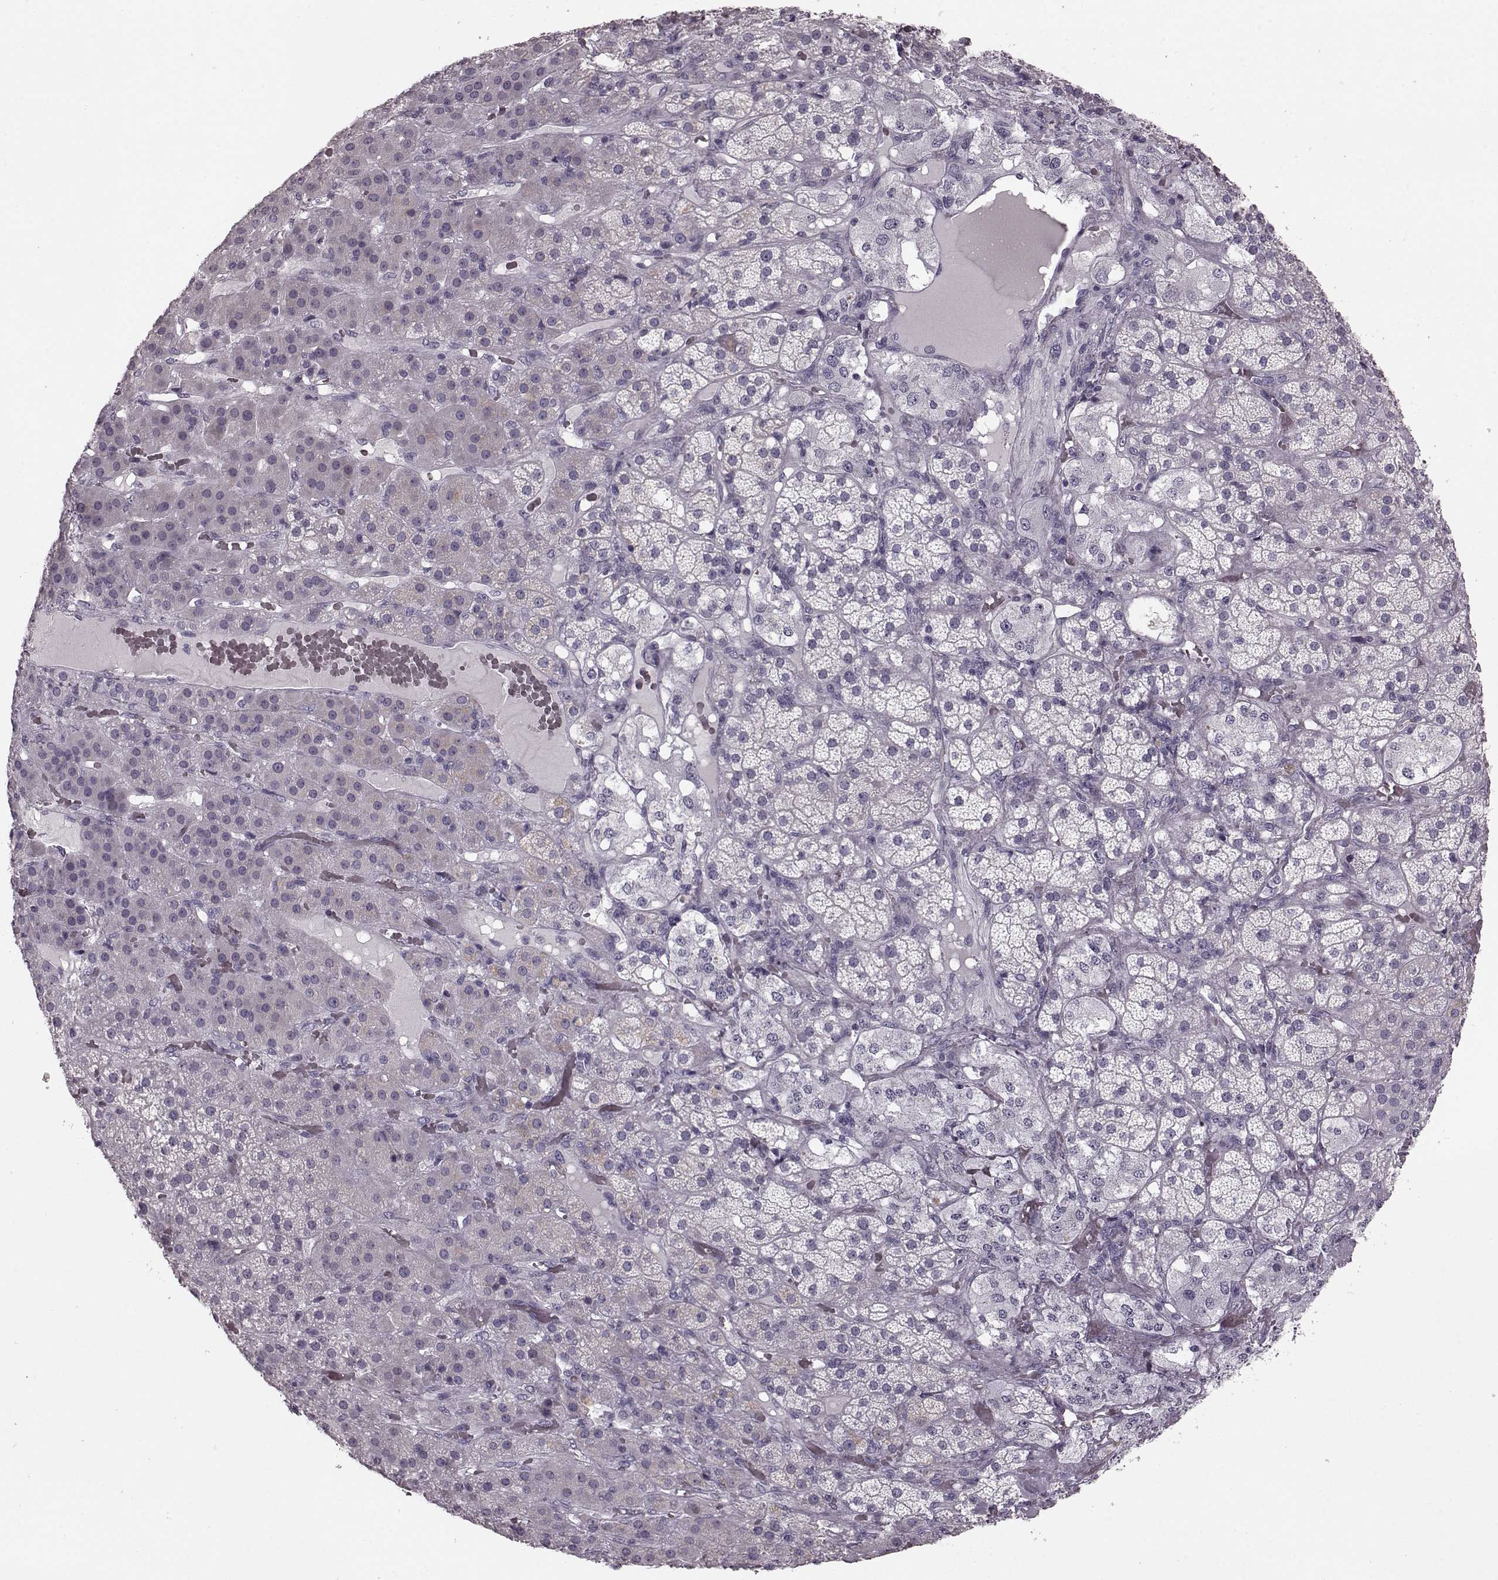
{"staining": {"intensity": "negative", "quantity": "none", "location": "none"}, "tissue": "adrenal gland", "cell_type": "Glandular cells", "image_type": "normal", "snomed": [{"axis": "morphology", "description": "Normal tissue, NOS"}, {"axis": "topography", "description": "Adrenal gland"}], "caption": "Immunohistochemistry histopathology image of unremarkable adrenal gland: human adrenal gland stained with DAB (3,3'-diaminobenzidine) exhibits no significant protein expression in glandular cells.", "gene": "CST7", "patient": {"sex": "male", "age": 57}}